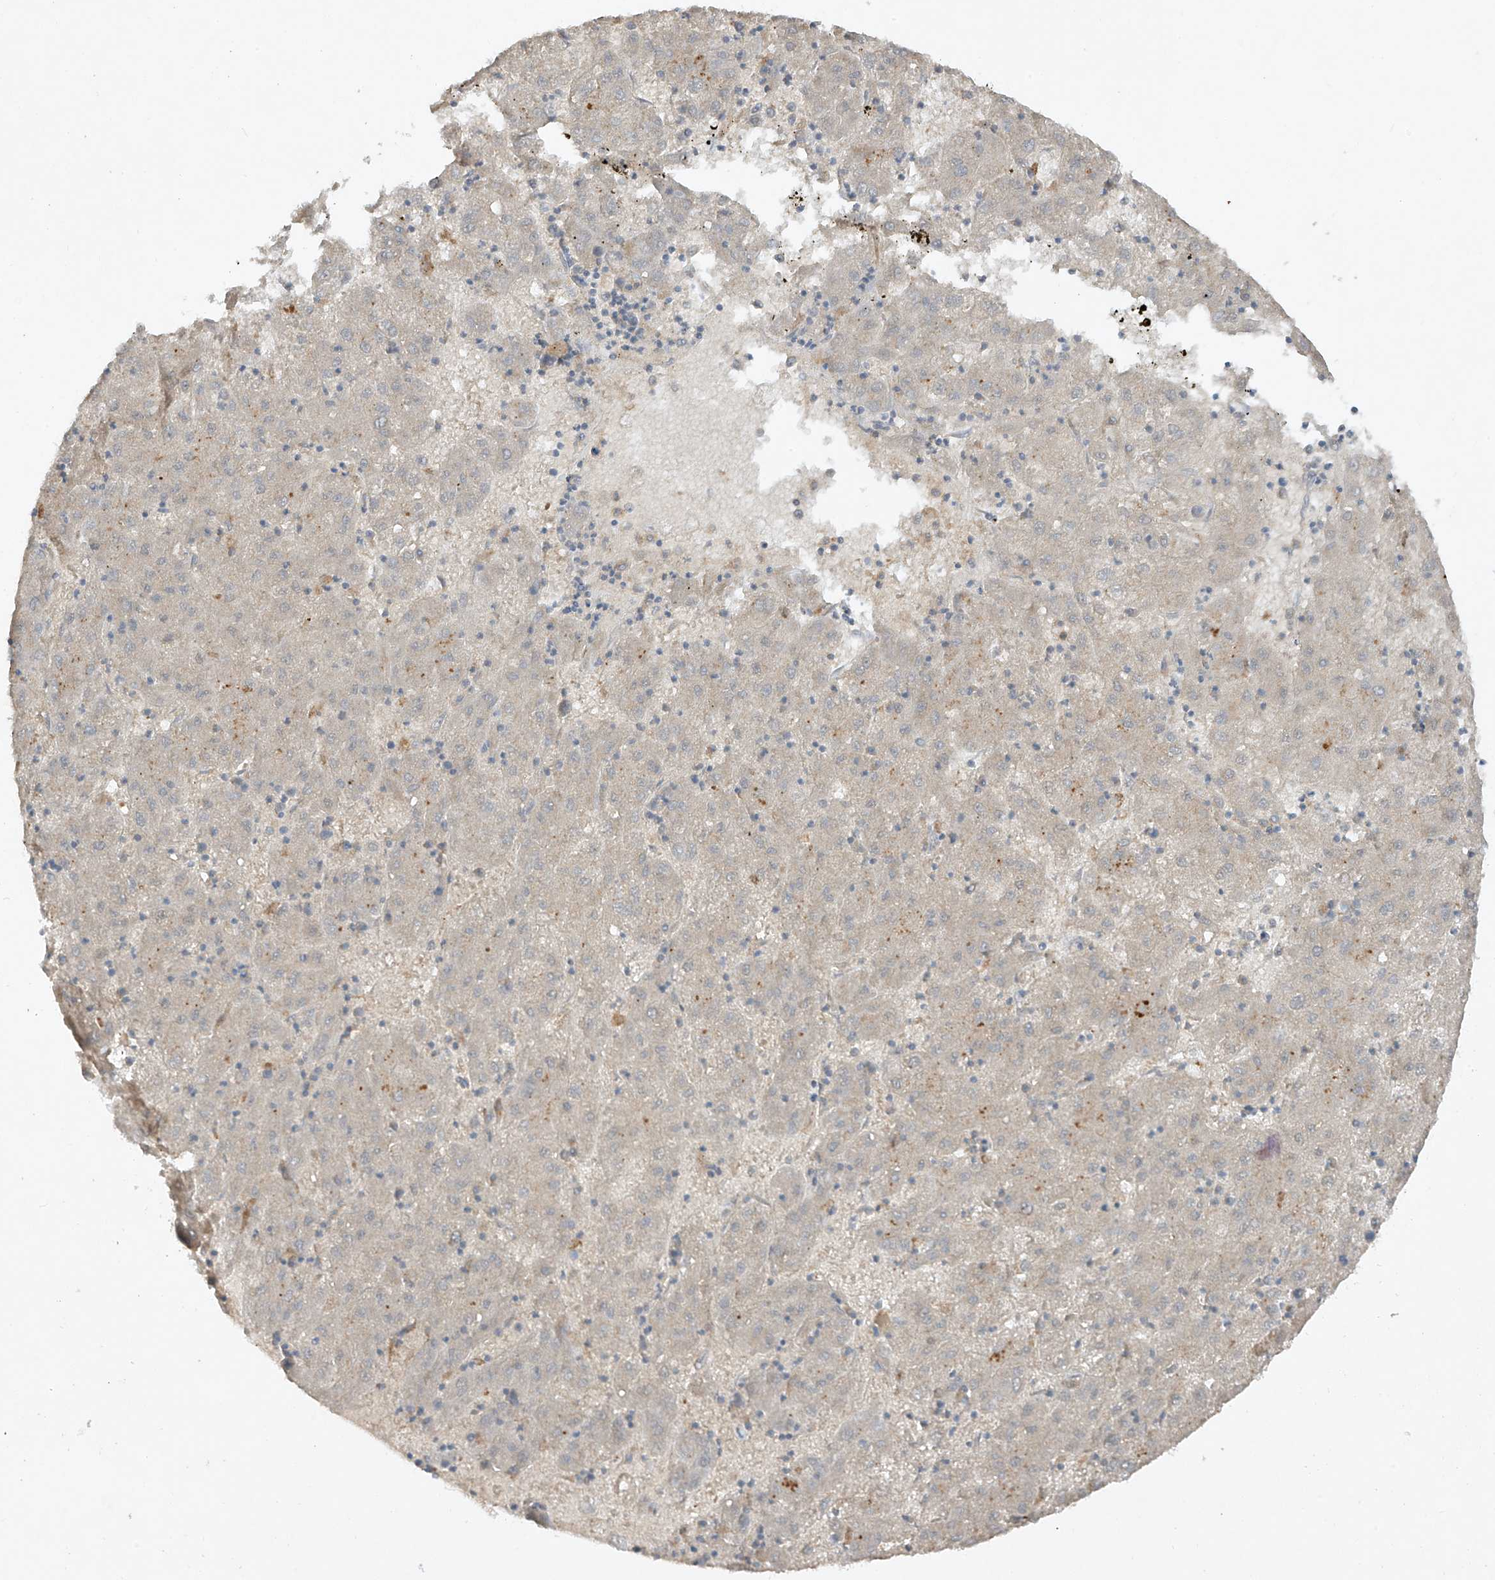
{"staining": {"intensity": "negative", "quantity": "none", "location": "none"}, "tissue": "liver cancer", "cell_type": "Tumor cells", "image_type": "cancer", "snomed": [{"axis": "morphology", "description": "Carcinoma, Hepatocellular, NOS"}, {"axis": "topography", "description": "Liver"}], "caption": "A photomicrograph of human liver hepatocellular carcinoma is negative for staining in tumor cells.", "gene": "LDAH", "patient": {"sex": "male", "age": 72}}